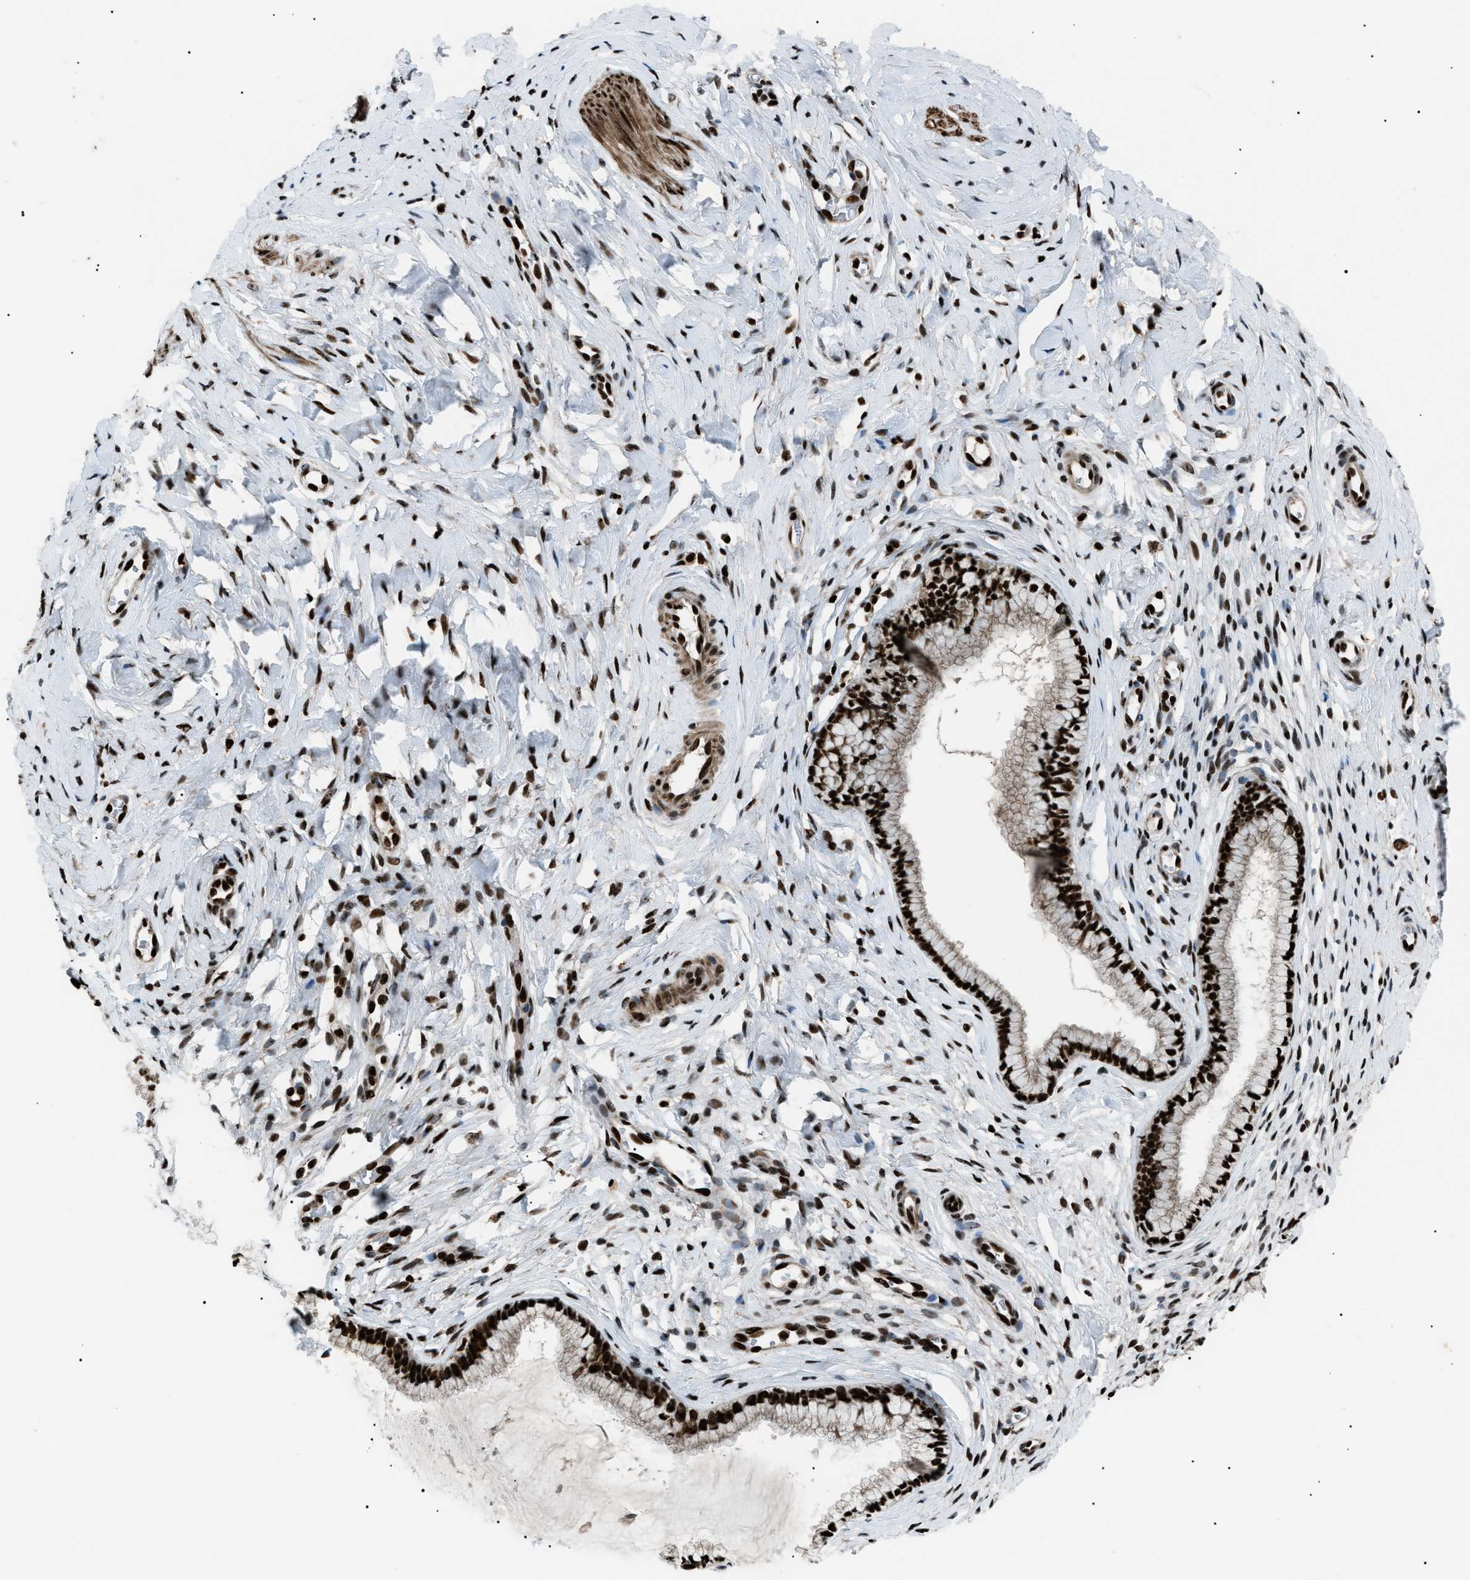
{"staining": {"intensity": "strong", "quantity": ">75%", "location": "nuclear"}, "tissue": "cervix", "cell_type": "Glandular cells", "image_type": "normal", "snomed": [{"axis": "morphology", "description": "Normal tissue, NOS"}, {"axis": "topography", "description": "Cervix"}], "caption": "The image exhibits immunohistochemical staining of unremarkable cervix. There is strong nuclear expression is identified in about >75% of glandular cells.", "gene": "PRKX", "patient": {"sex": "female", "age": 65}}